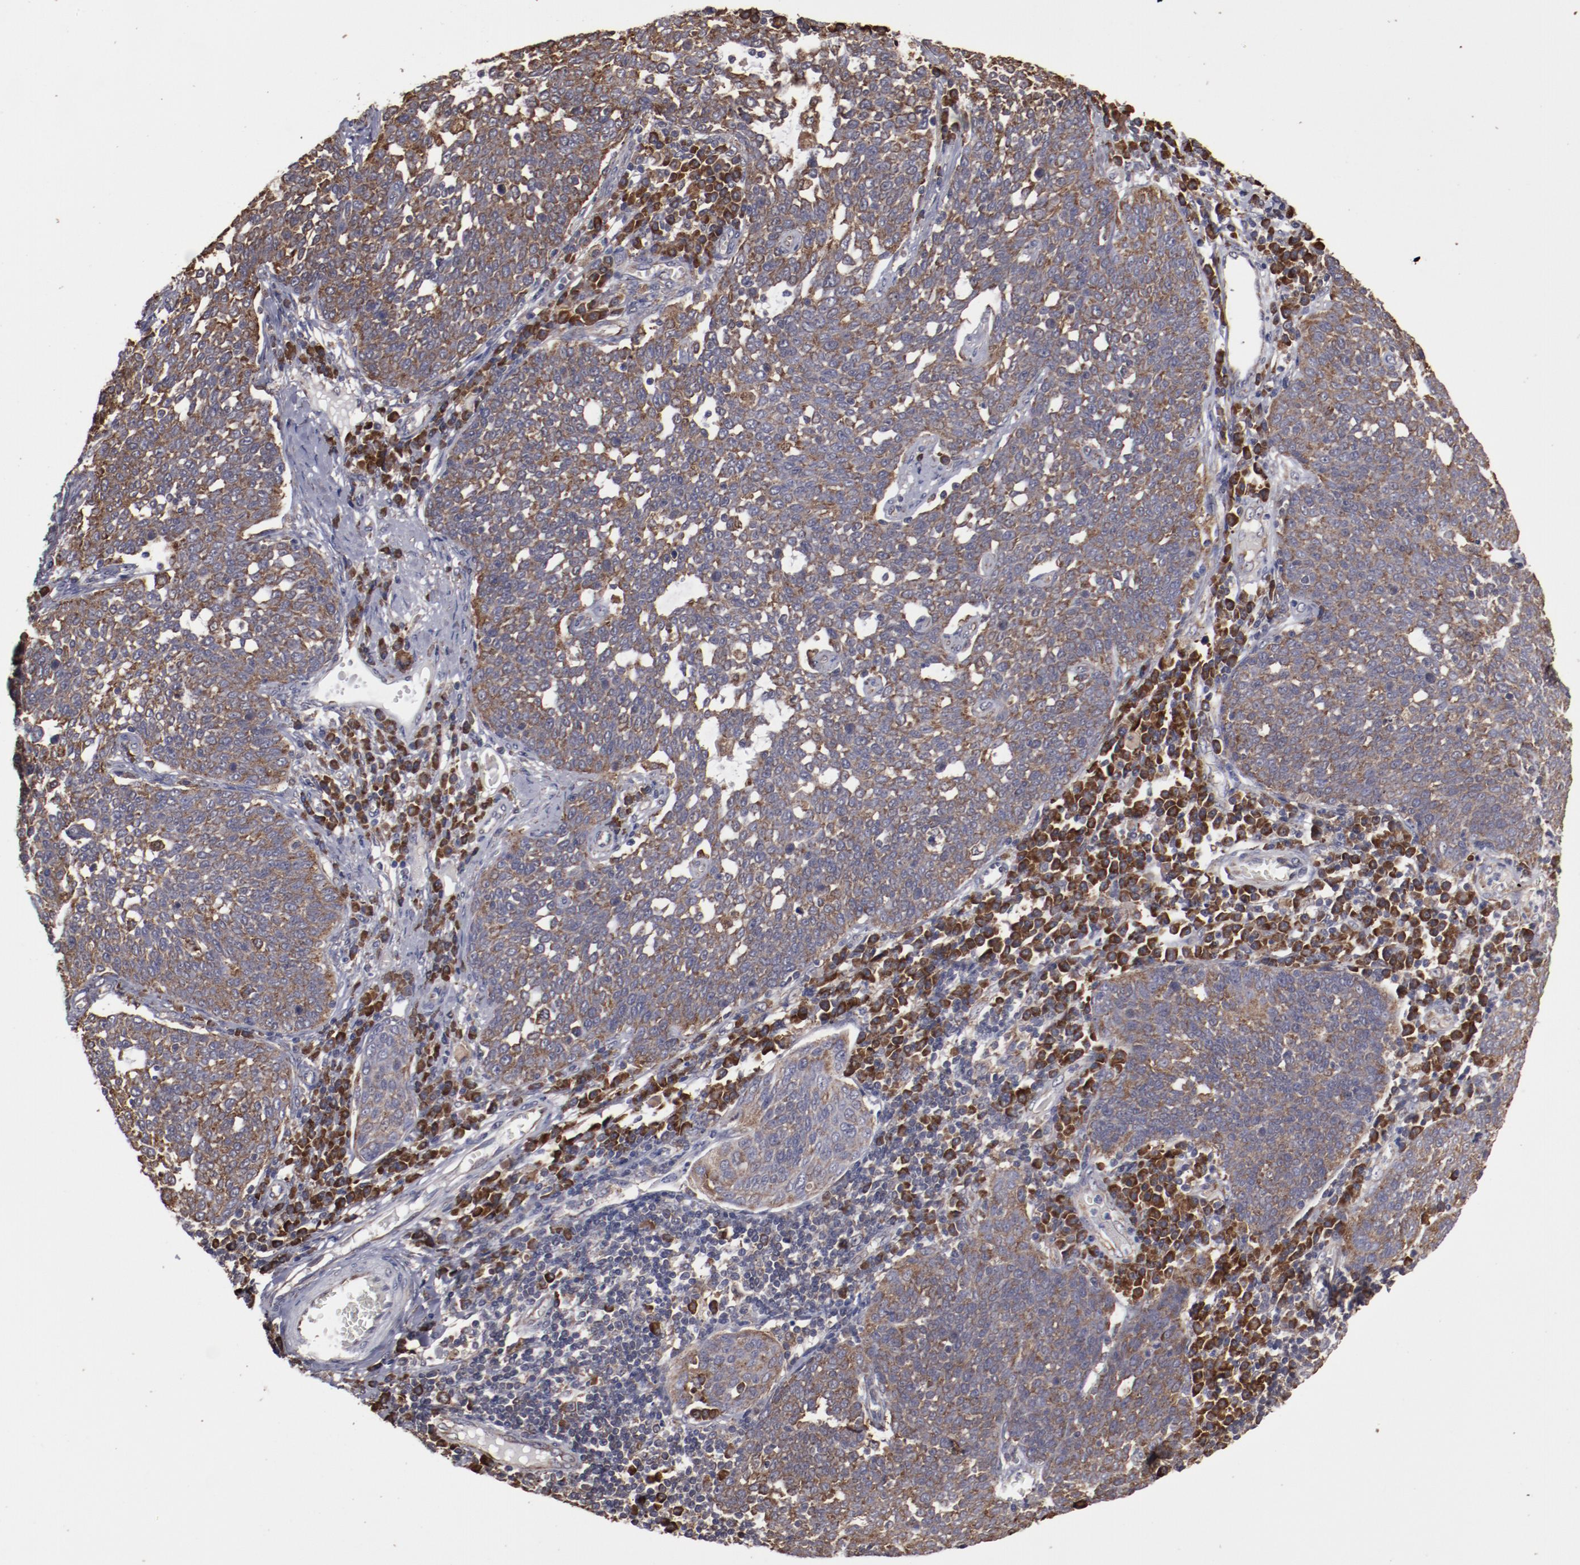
{"staining": {"intensity": "strong", "quantity": ">75%", "location": "cytoplasmic/membranous"}, "tissue": "cervical cancer", "cell_type": "Tumor cells", "image_type": "cancer", "snomed": [{"axis": "morphology", "description": "Squamous cell carcinoma, NOS"}, {"axis": "topography", "description": "Cervix"}], "caption": "Immunohistochemical staining of human cervical cancer exhibits strong cytoplasmic/membranous protein expression in about >75% of tumor cells. (brown staining indicates protein expression, while blue staining denotes nuclei).", "gene": "RPS4Y1", "patient": {"sex": "female", "age": 34}}